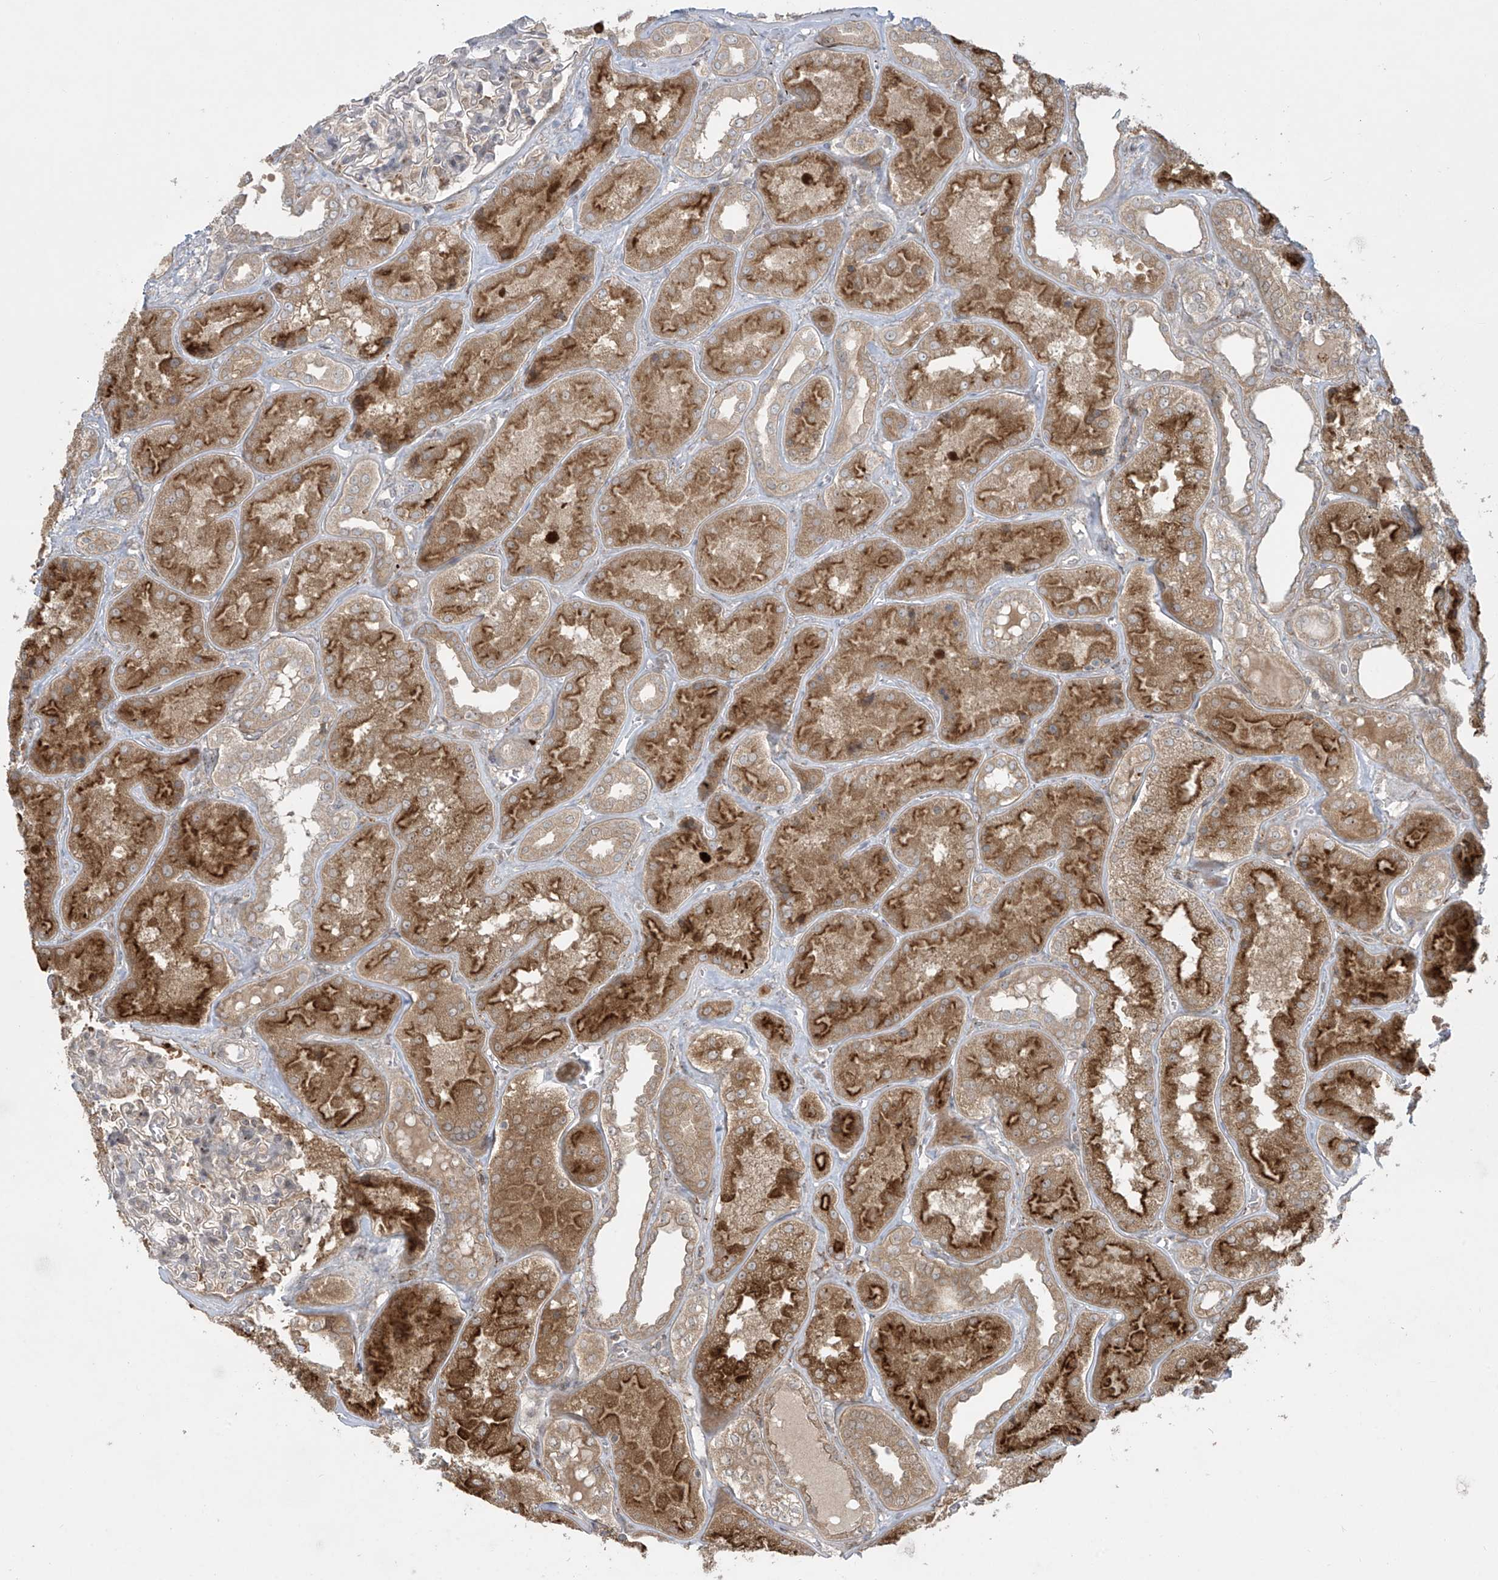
{"staining": {"intensity": "negative", "quantity": "none", "location": "none"}, "tissue": "kidney", "cell_type": "Cells in glomeruli", "image_type": "normal", "snomed": [{"axis": "morphology", "description": "Normal tissue, NOS"}, {"axis": "topography", "description": "Kidney"}], "caption": "IHC of unremarkable kidney exhibits no expression in cells in glomeruli.", "gene": "PPAT", "patient": {"sex": "female", "age": 56}}